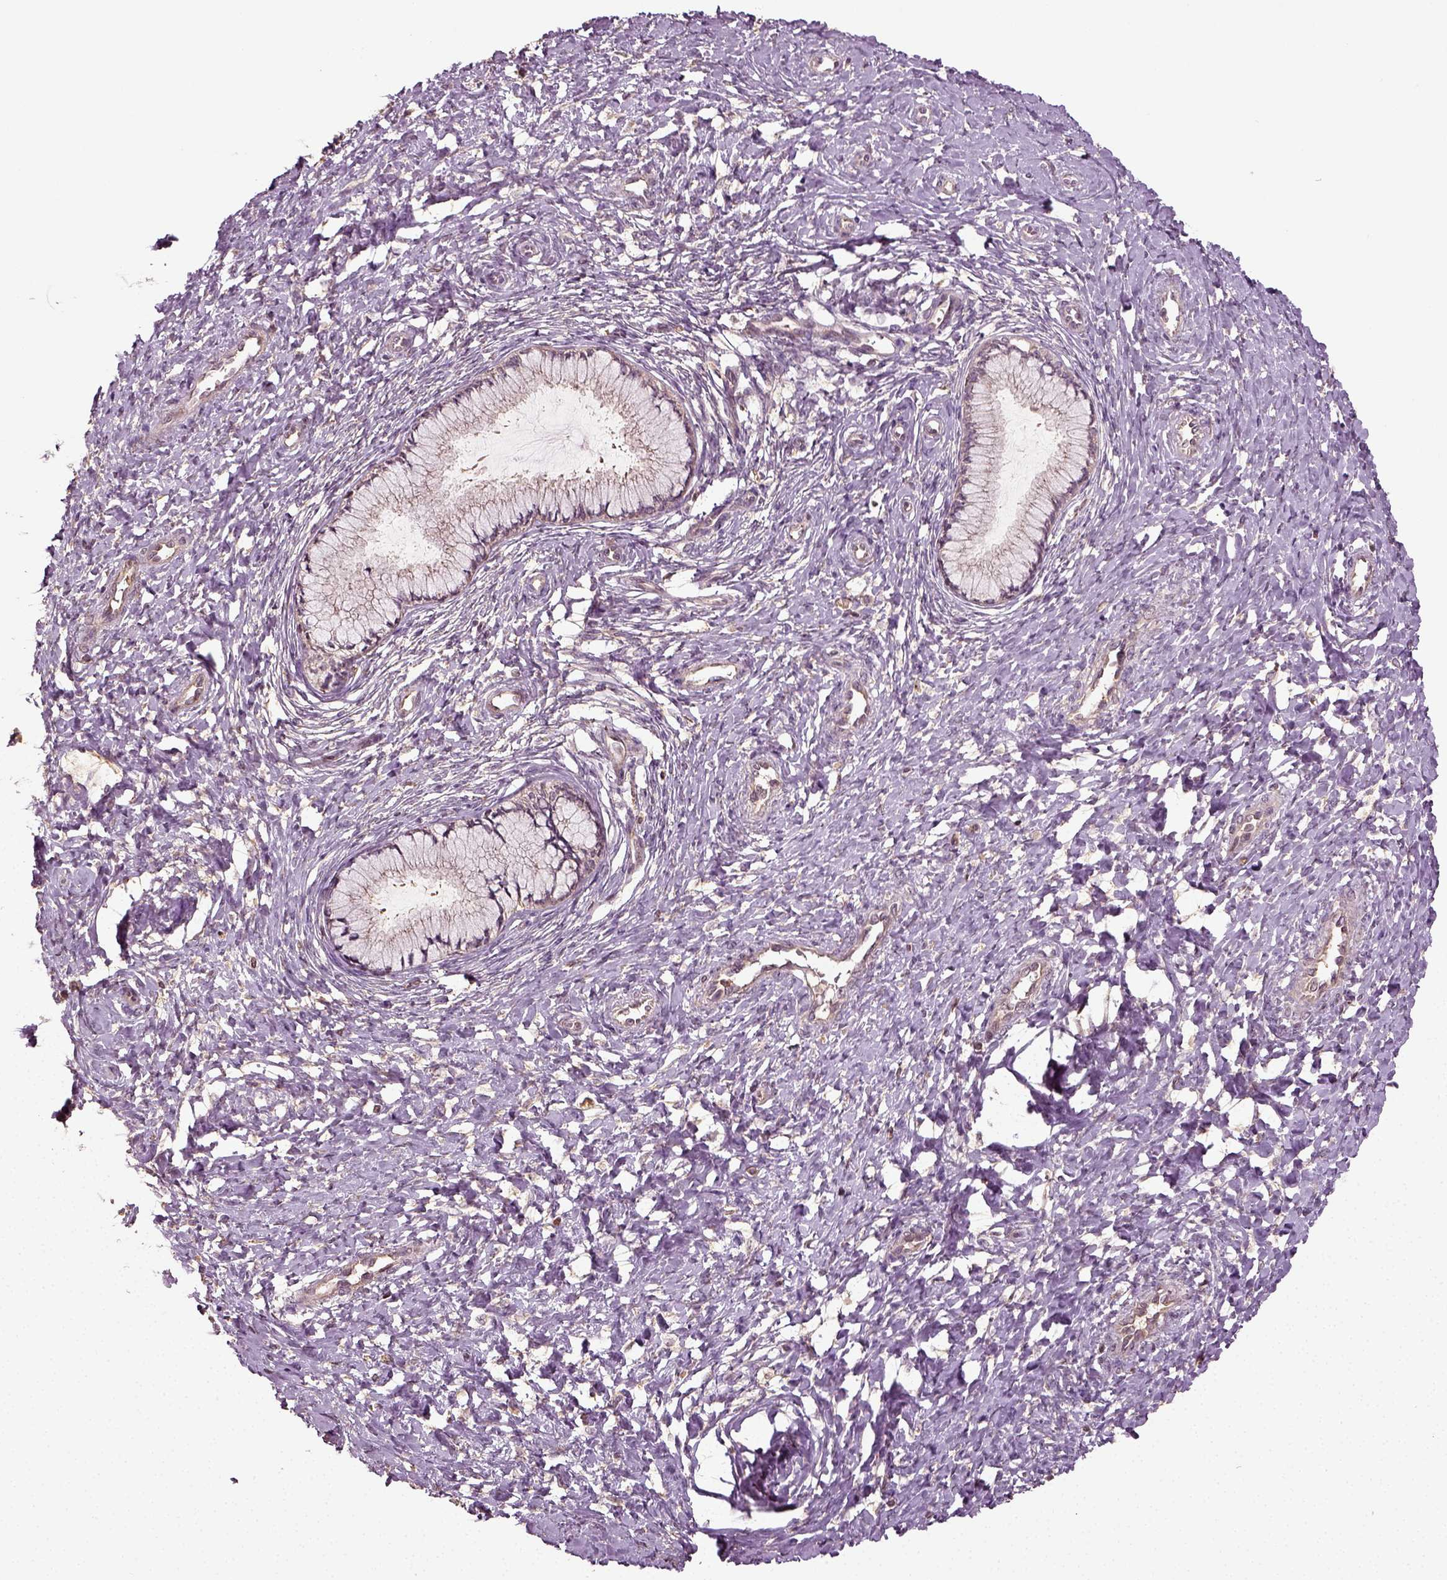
{"staining": {"intensity": "negative", "quantity": "none", "location": "none"}, "tissue": "cervix", "cell_type": "Glandular cells", "image_type": "normal", "snomed": [{"axis": "morphology", "description": "Normal tissue, NOS"}, {"axis": "topography", "description": "Cervix"}], "caption": "The IHC micrograph has no significant staining in glandular cells of cervix. (Stains: DAB immunohistochemistry with hematoxylin counter stain, Microscopy: brightfield microscopy at high magnification).", "gene": "ERV3", "patient": {"sex": "female", "age": 37}}